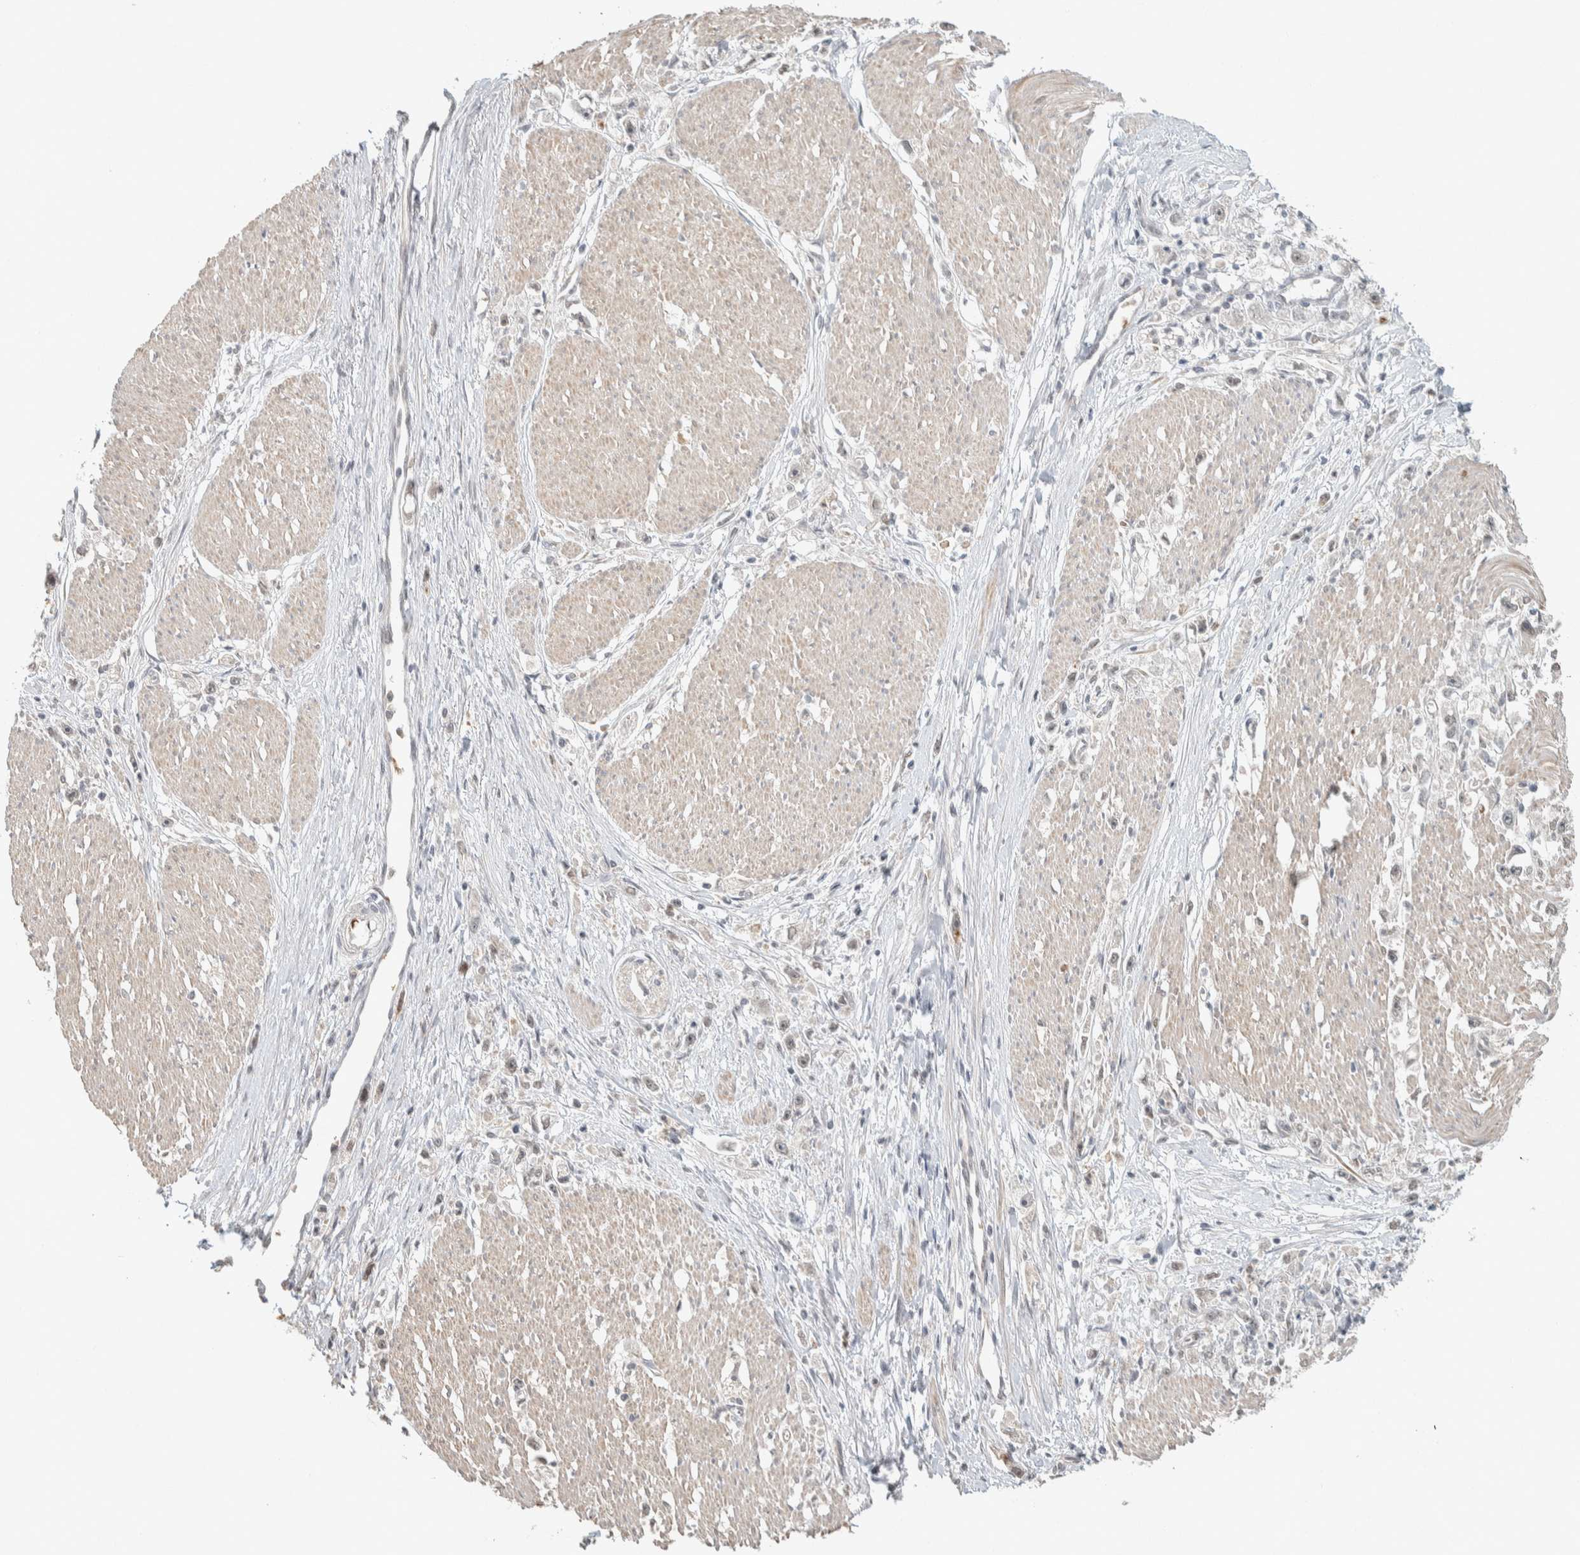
{"staining": {"intensity": "negative", "quantity": "none", "location": "none"}, "tissue": "stomach cancer", "cell_type": "Tumor cells", "image_type": "cancer", "snomed": [{"axis": "morphology", "description": "Adenocarcinoma, NOS"}, {"axis": "topography", "description": "Stomach"}], "caption": "DAB immunohistochemical staining of stomach cancer reveals no significant positivity in tumor cells. (DAB immunohistochemistry (IHC), high magnification).", "gene": "ZBTB2", "patient": {"sex": "female", "age": 59}}